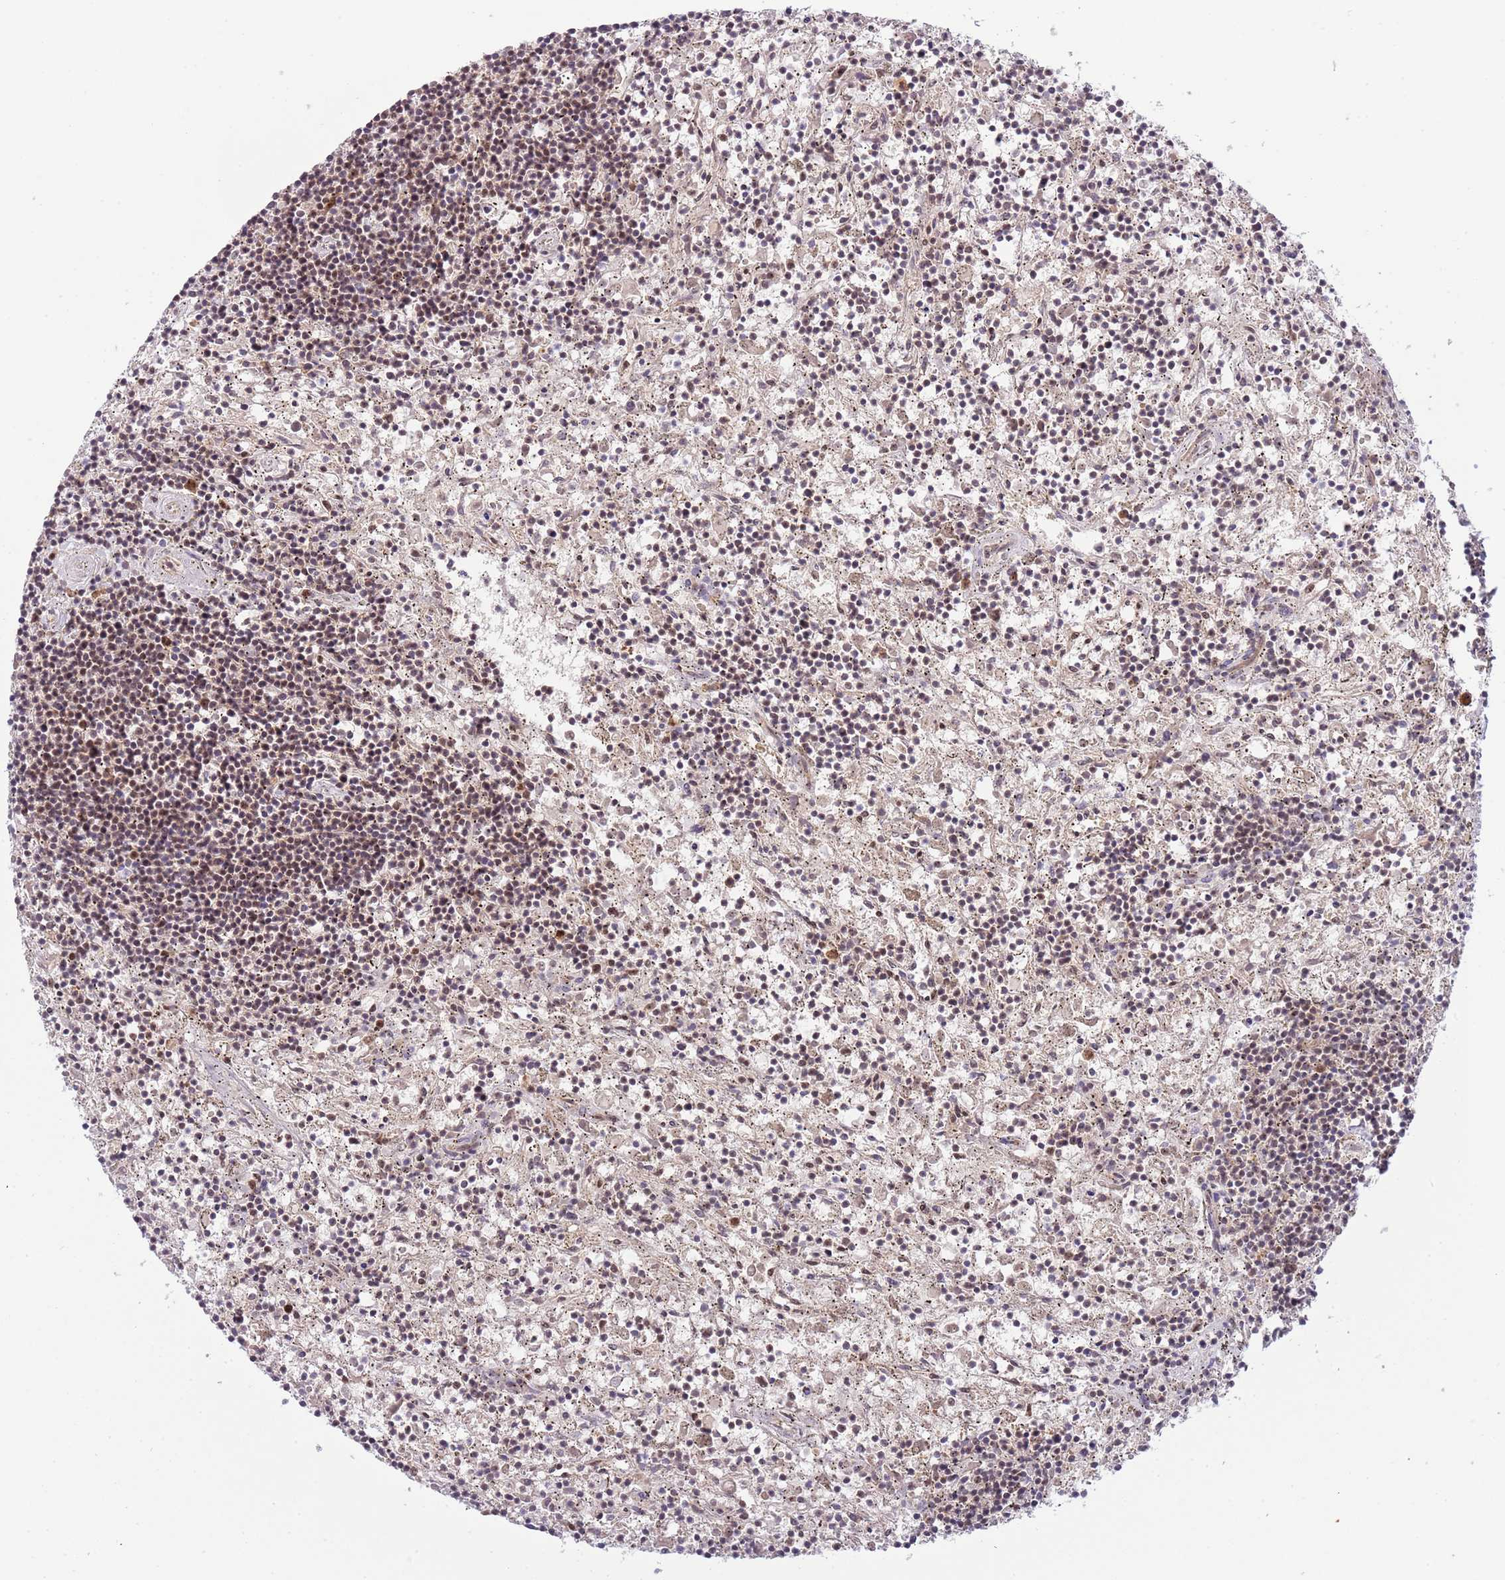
{"staining": {"intensity": "weak", "quantity": "<25%", "location": "cytoplasmic/membranous,nuclear"}, "tissue": "lymphoma", "cell_type": "Tumor cells", "image_type": "cancer", "snomed": [{"axis": "morphology", "description": "Malignant lymphoma, non-Hodgkin's type, Low grade"}, {"axis": "topography", "description": "Spleen"}], "caption": "Tumor cells show no significant positivity in lymphoma.", "gene": "CHD1", "patient": {"sex": "male", "age": 76}}